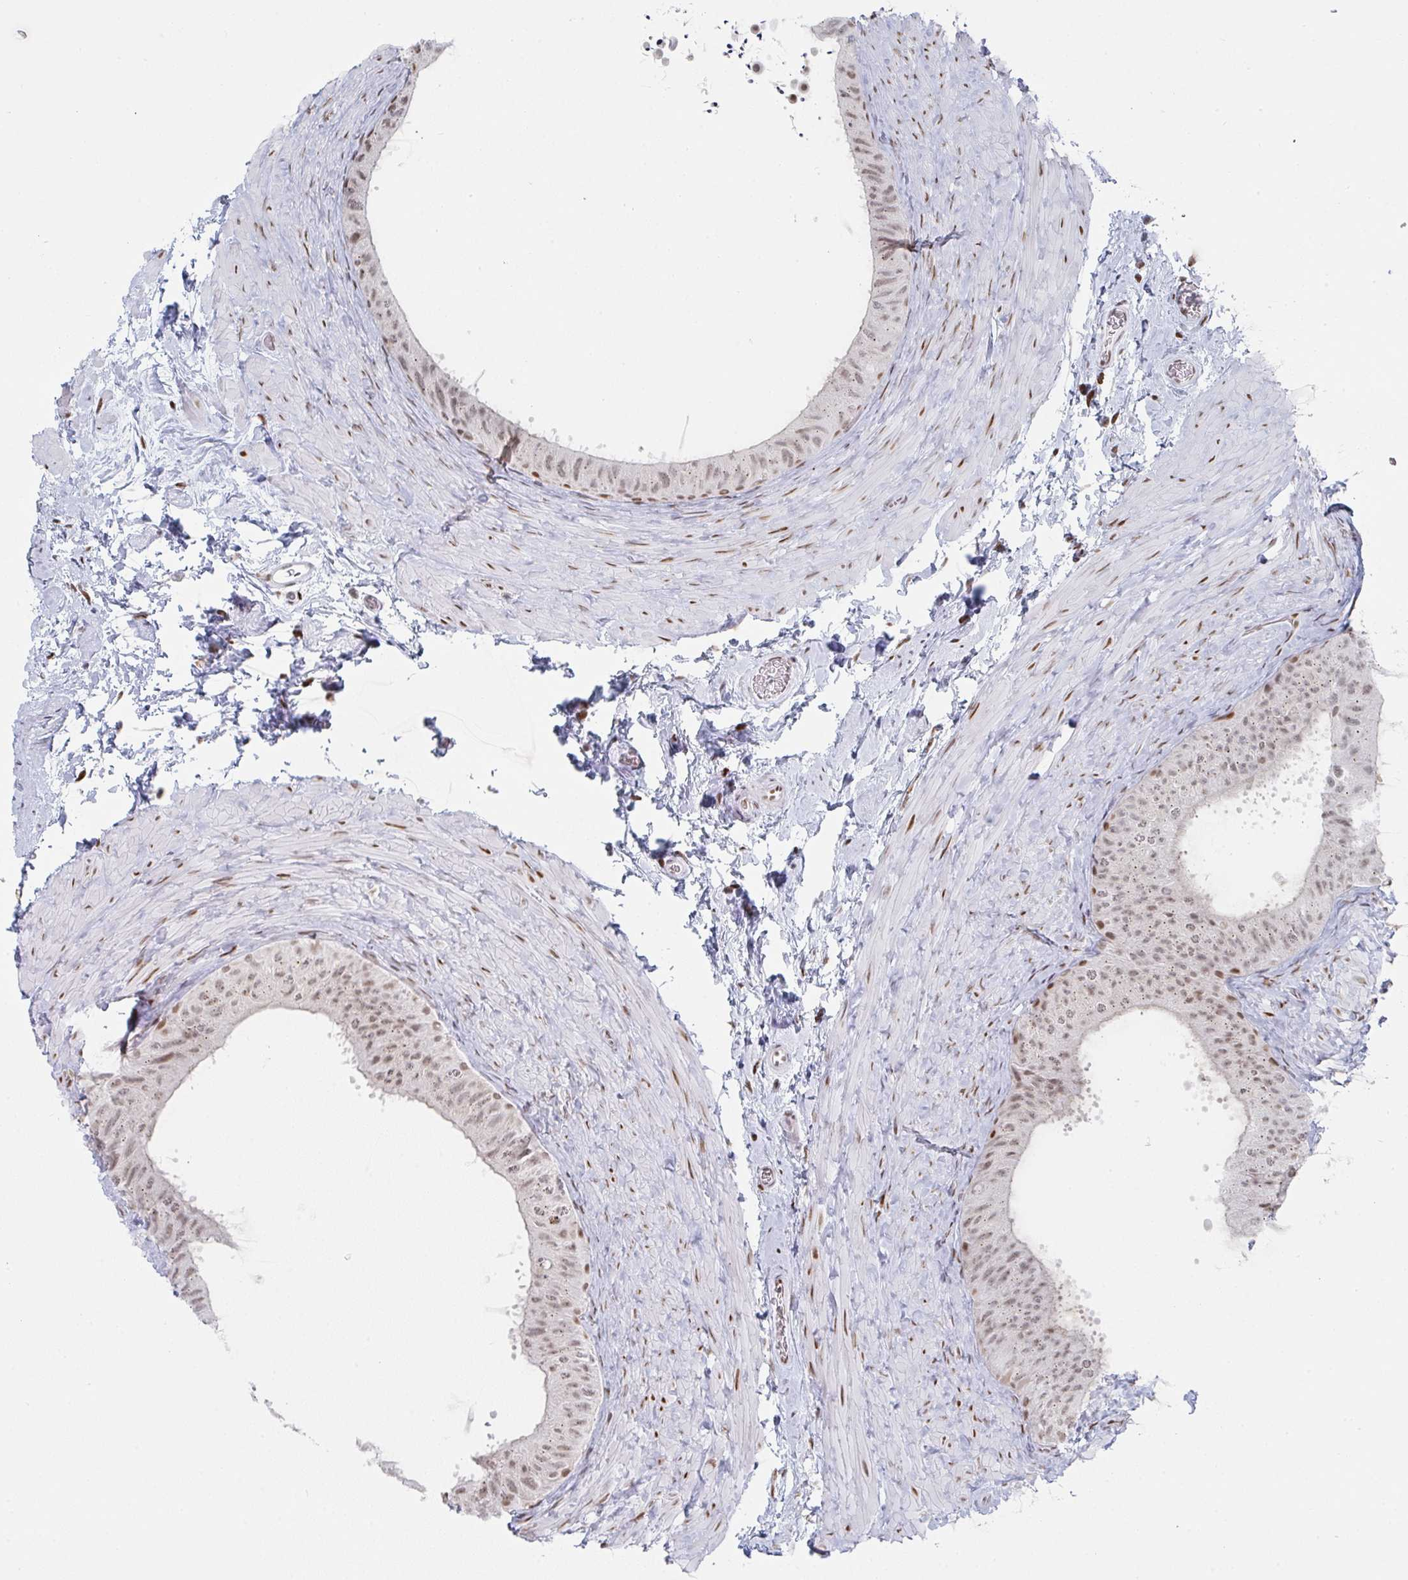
{"staining": {"intensity": "moderate", "quantity": ">75%", "location": "nuclear"}, "tissue": "epididymis", "cell_type": "Glandular cells", "image_type": "normal", "snomed": [{"axis": "morphology", "description": "Normal tissue, NOS"}, {"axis": "topography", "description": "Epididymis, spermatic cord, NOS"}, {"axis": "topography", "description": "Epididymis"}], "caption": "An image of human epididymis stained for a protein demonstrates moderate nuclear brown staining in glandular cells. The staining is performed using DAB brown chromogen to label protein expression. The nuclei are counter-stained blue using hematoxylin.", "gene": "POU2AF2", "patient": {"sex": "male", "age": 31}}